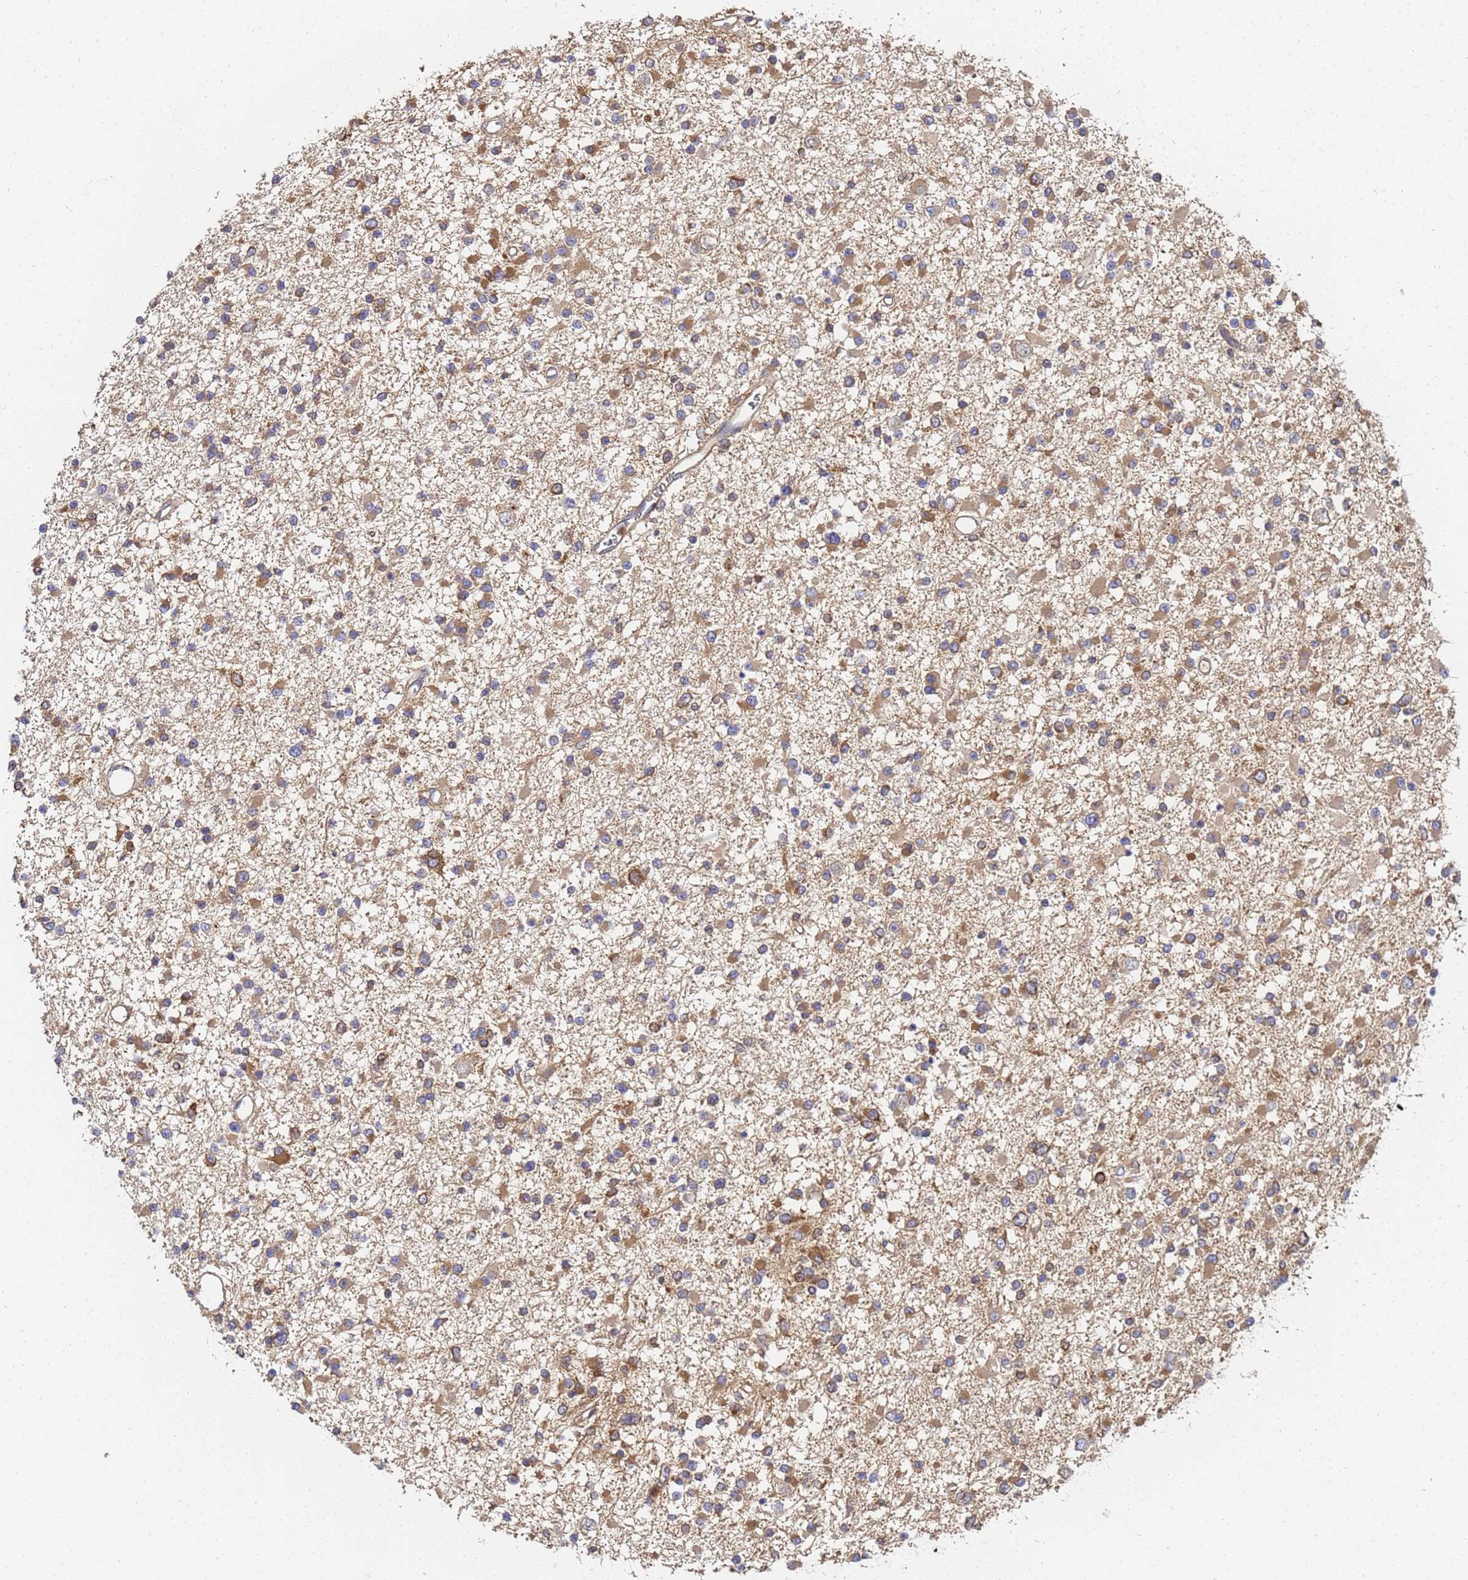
{"staining": {"intensity": "weak", "quantity": "25%-75%", "location": "cytoplasmic/membranous"}, "tissue": "glioma", "cell_type": "Tumor cells", "image_type": "cancer", "snomed": [{"axis": "morphology", "description": "Glioma, malignant, Low grade"}, {"axis": "topography", "description": "Brain"}], "caption": "A high-resolution image shows immunohistochemistry (IHC) staining of malignant glioma (low-grade), which demonstrates weak cytoplasmic/membranous staining in about 25%-75% of tumor cells.", "gene": "NME1-NME2", "patient": {"sex": "female", "age": 22}}